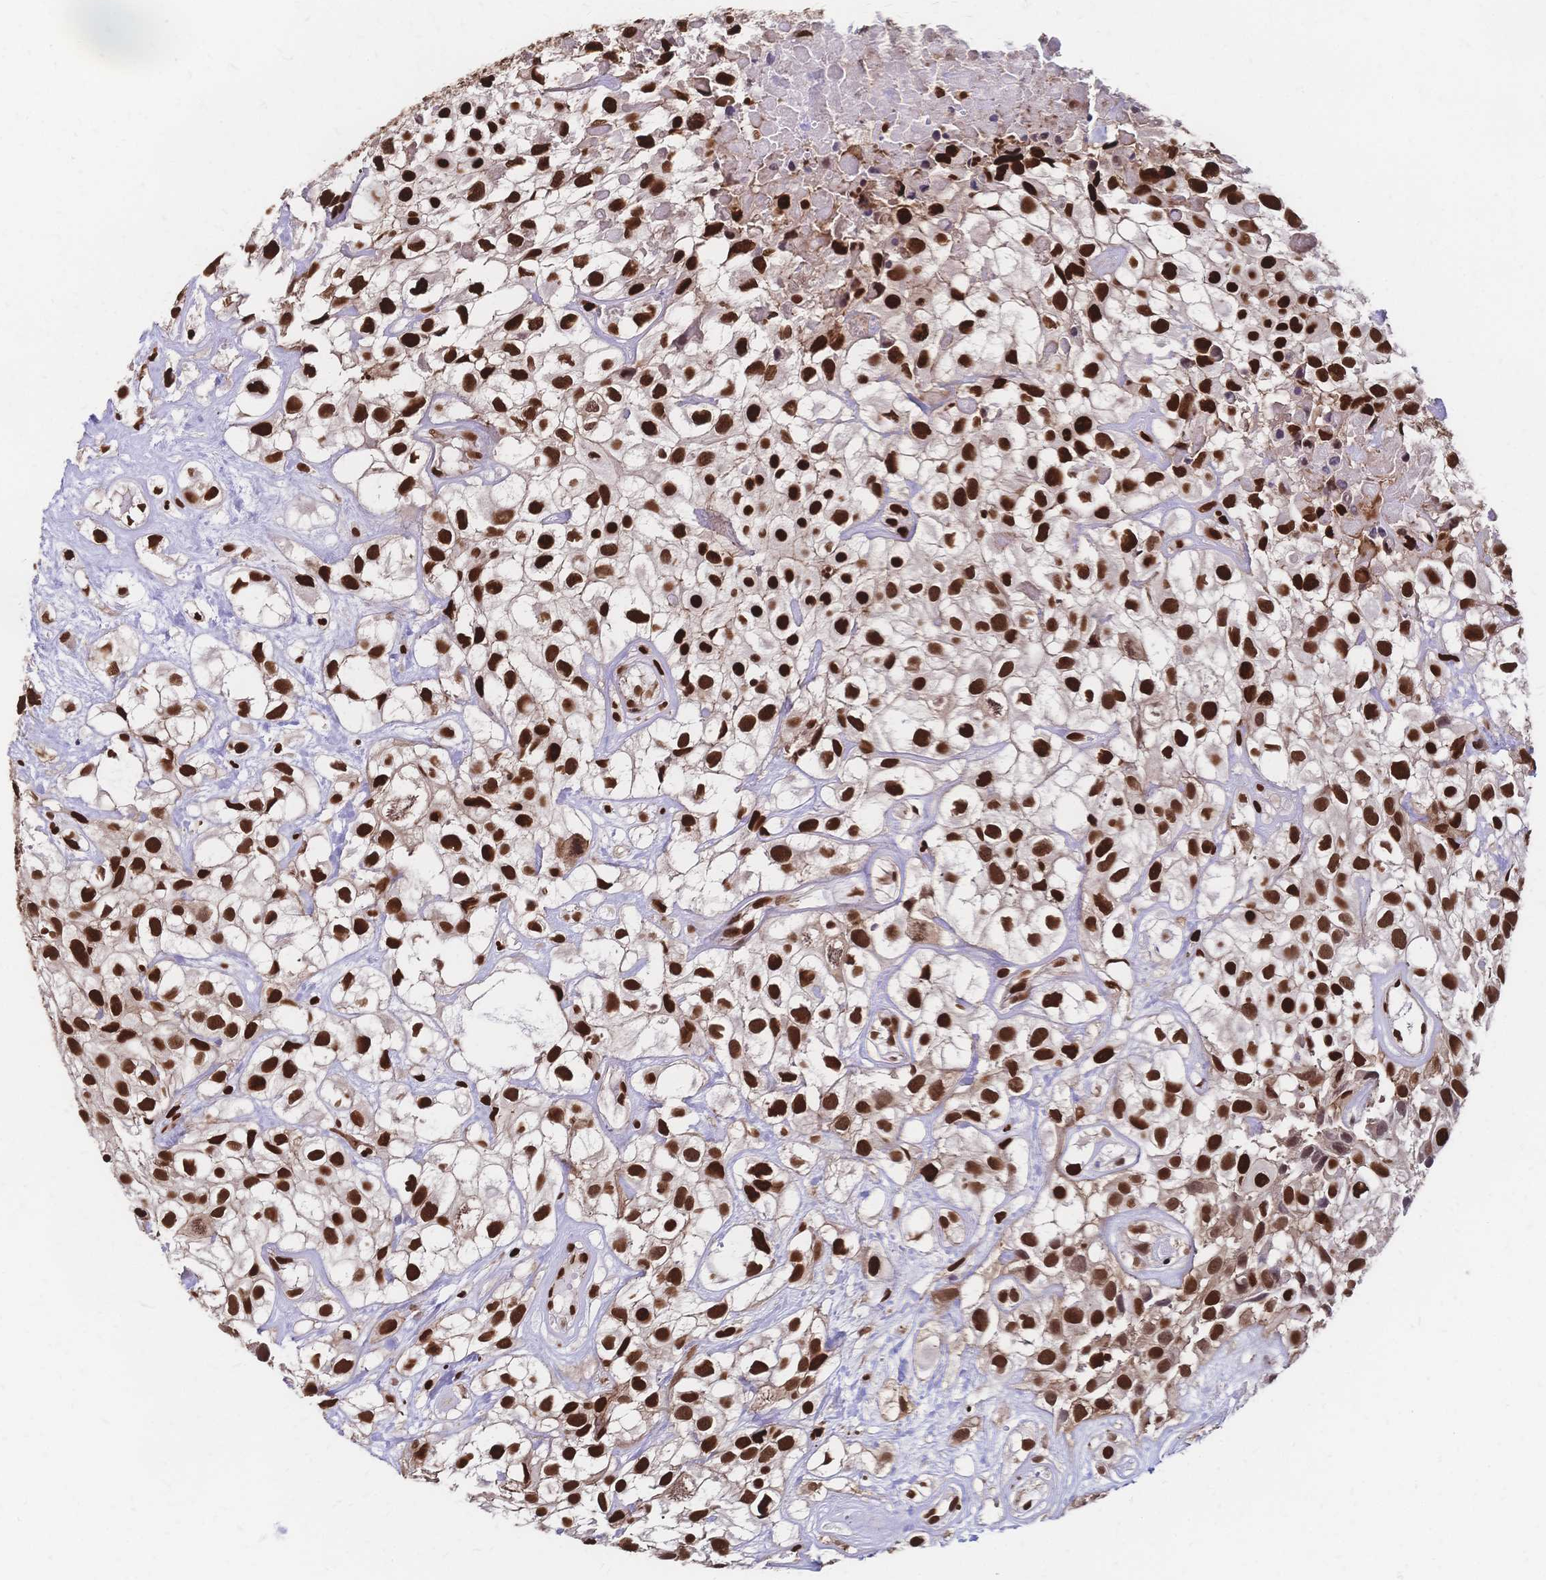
{"staining": {"intensity": "strong", "quantity": ">75%", "location": "nuclear"}, "tissue": "urothelial cancer", "cell_type": "Tumor cells", "image_type": "cancer", "snomed": [{"axis": "morphology", "description": "Urothelial carcinoma, High grade"}, {"axis": "topography", "description": "Urinary bladder"}], "caption": "Immunohistochemical staining of urothelial cancer shows strong nuclear protein expression in about >75% of tumor cells. (brown staining indicates protein expression, while blue staining denotes nuclei).", "gene": "HDGF", "patient": {"sex": "male", "age": 56}}